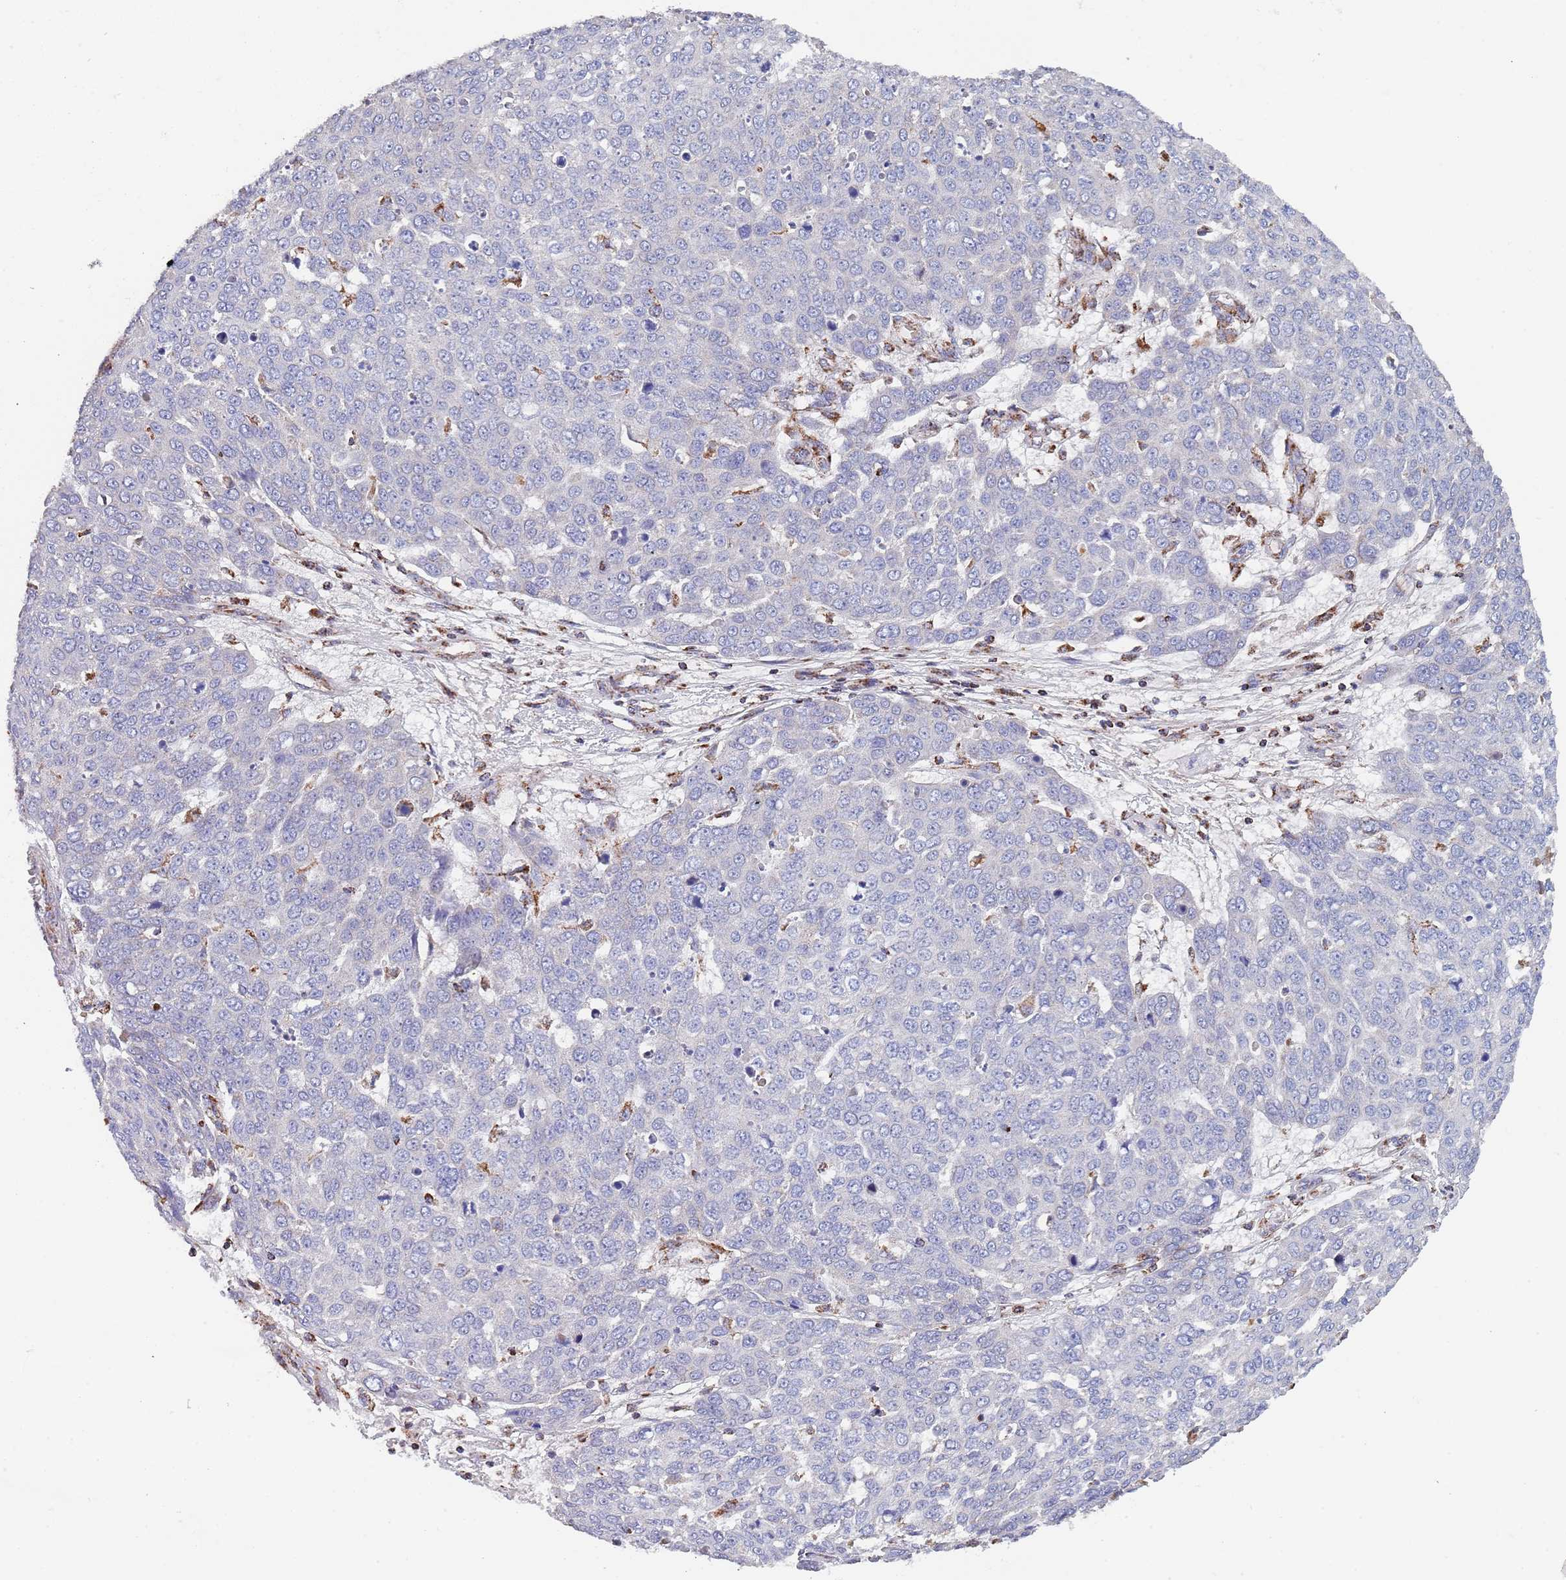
{"staining": {"intensity": "negative", "quantity": "none", "location": "none"}, "tissue": "skin cancer", "cell_type": "Tumor cells", "image_type": "cancer", "snomed": [{"axis": "morphology", "description": "Squamous cell carcinoma, NOS"}, {"axis": "topography", "description": "Skin"}], "caption": "IHC image of neoplastic tissue: human skin cancer (squamous cell carcinoma) stained with DAB (3,3'-diaminobenzidine) shows no significant protein staining in tumor cells.", "gene": "PGP", "patient": {"sex": "male", "age": 71}}